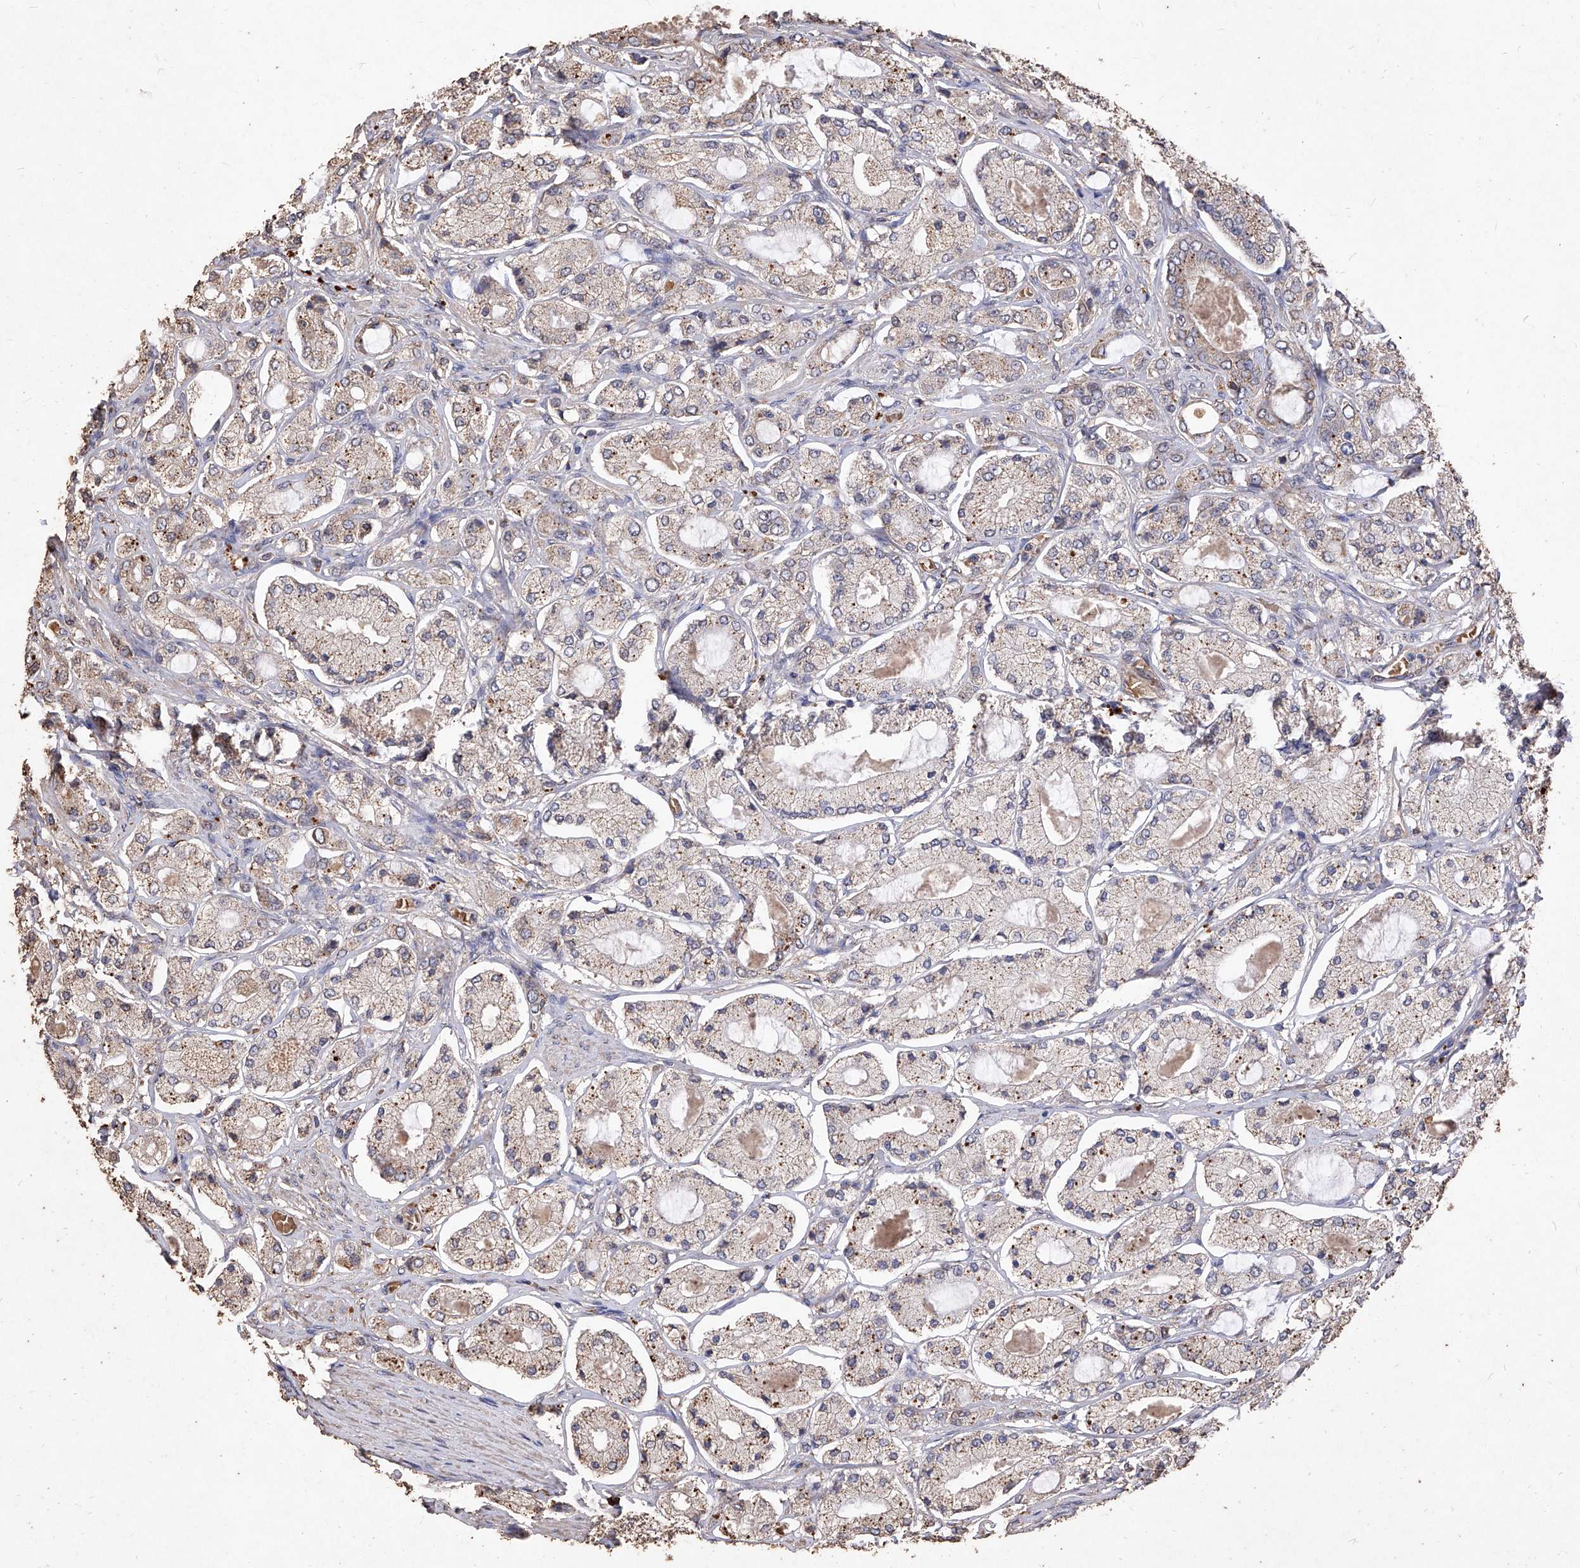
{"staining": {"intensity": "weak", "quantity": ">75%", "location": "cytoplasmic/membranous"}, "tissue": "prostate cancer", "cell_type": "Tumor cells", "image_type": "cancer", "snomed": [{"axis": "morphology", "description": "Adenocarcinoma, High grade"}, {"axis": "topography", "description": "Prostate"}], "caption": "This histopathology image reveals prostate high-grade adenocarcinoma stained with immunohistochemistry (IHC) to label a protein in brown. The cytoplasmic/membranous of tumor cells show weak positivity for the protein. Nuclei are counter-stained blue.", "gene": "EML1", "patient": {"sex": "male", "age": 65}}